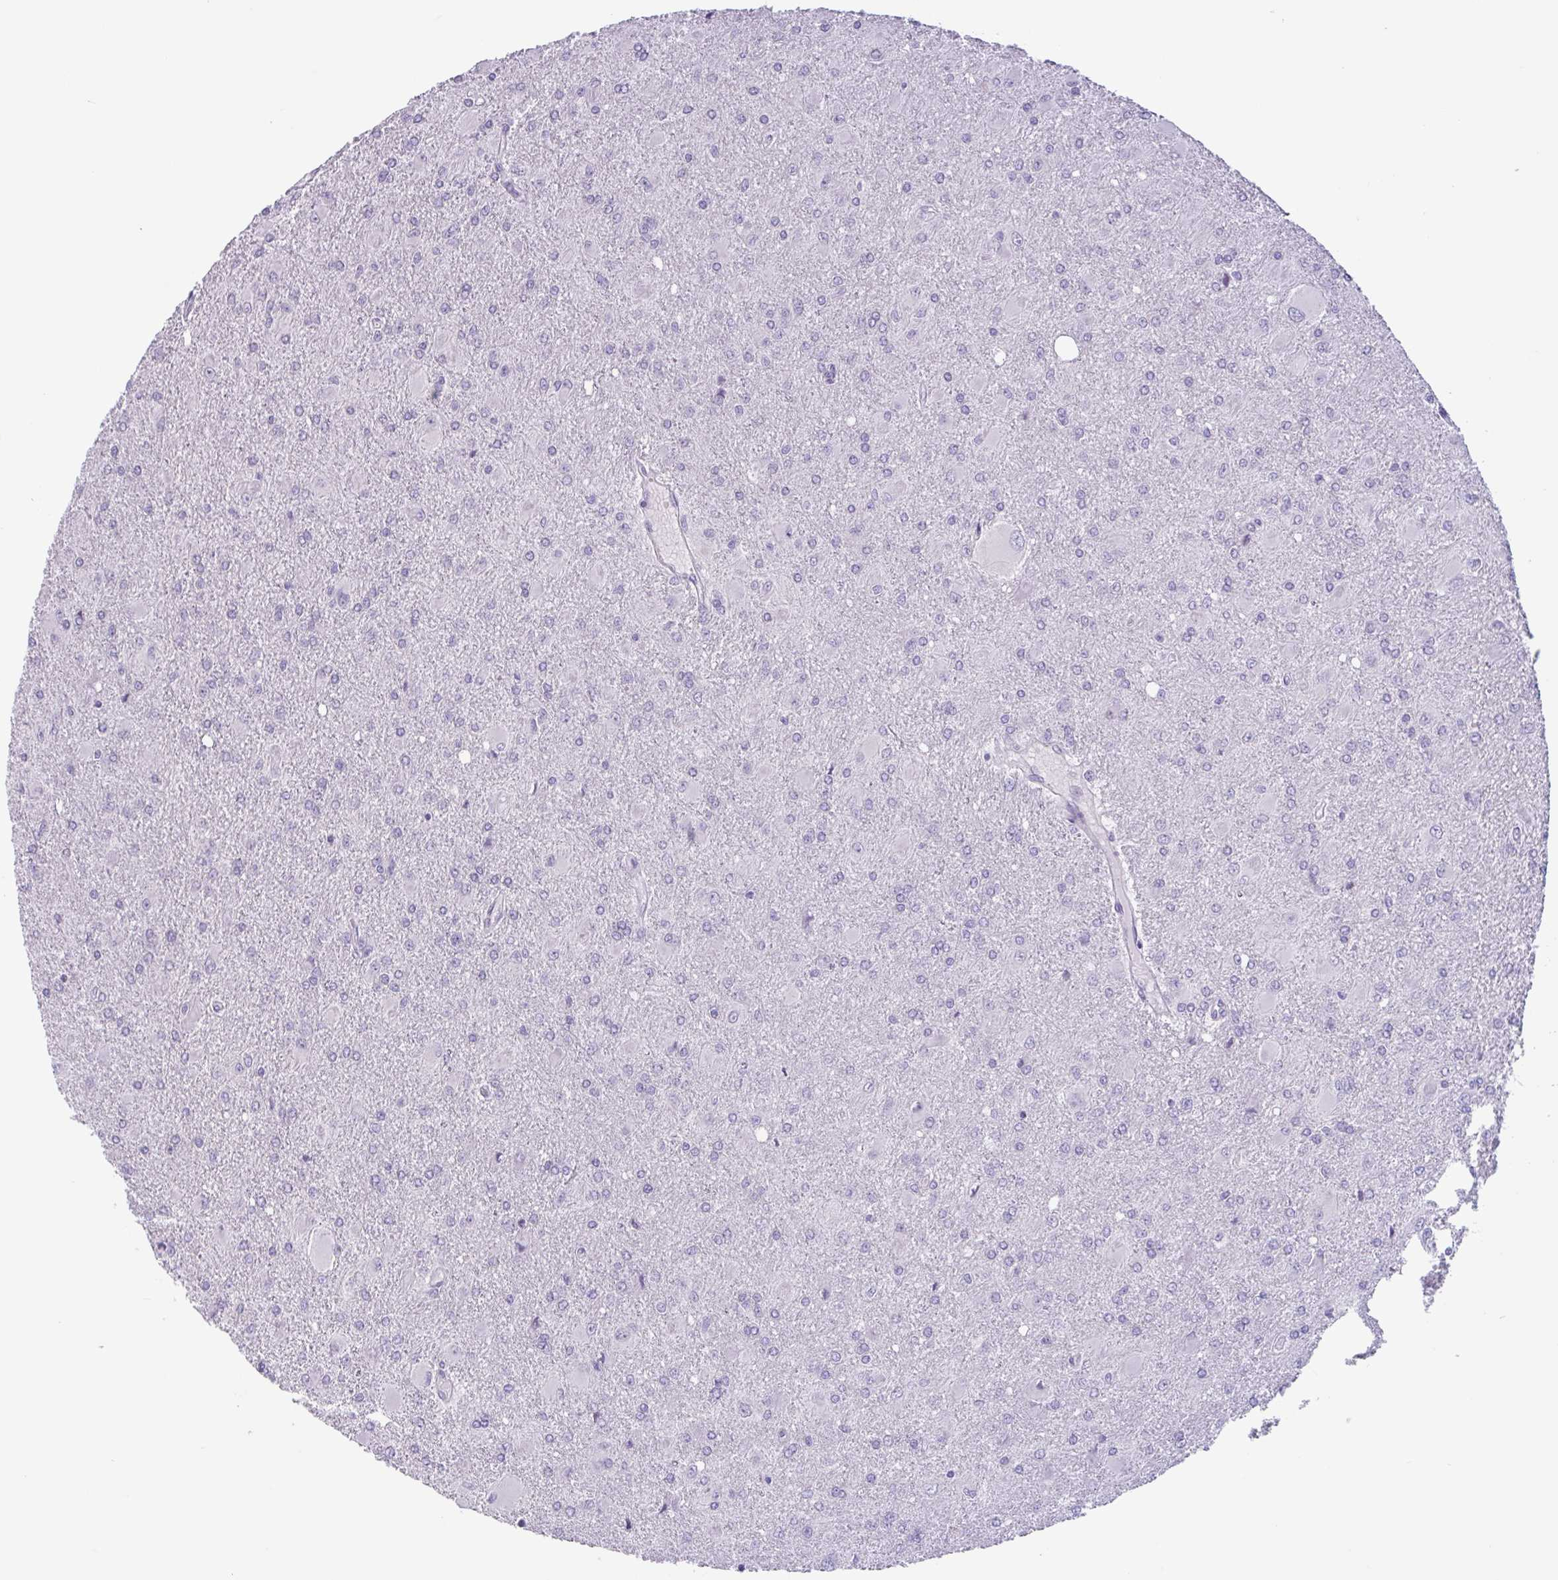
{"staining": {"intensity": "negative", "quantity": "none", "location": "none"}, "tissue": "glioma", "cell_type": "Tumor cells", "image_type": "cancer", "snomed": [{"axis": "morphology", "description": "Glioma, malignant, High grade"}, {"axis": "topography", "description": "Brain"}], "caption": "The micrograph demonstrates no staining of tumor cells in high-grade glioma (malignant).", "gene": "CTSE", "patient": {"sex": "male", "age": 67}}